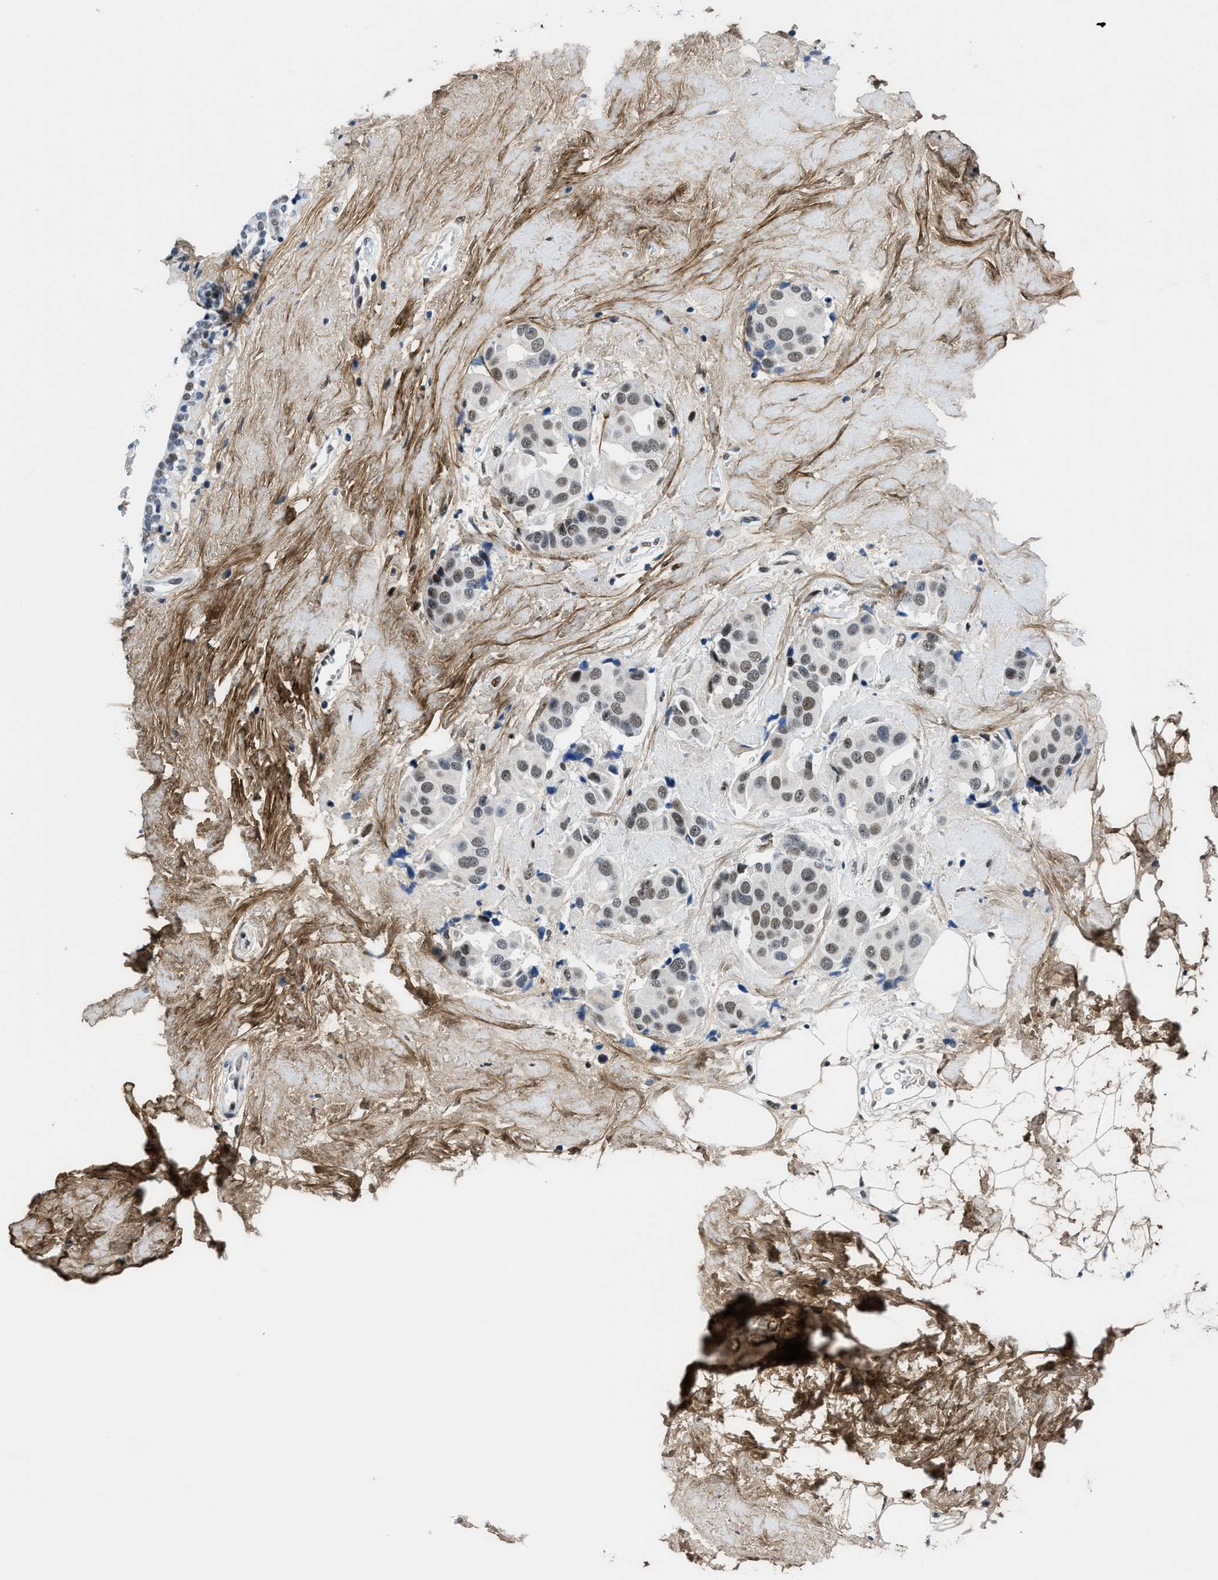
{"staining": {"intensity": "moderate", "quantity": ">75%", "location": "nuclear"}, "tissue": "breast cancer", "cell_type": "Tumor cells", "image_type": "cancer", "snomed": [{"axis": "morphology", "description": "Normal tissue, NOS"}, {"axis": "morphology", "description": "Duct carcinoma"}, {"axis": "topography", "description": "Breast"}], "caption": "A brown stain shows moderate nuclear expression of a protein in human infiltrating ductal carcinoma (breast) tumor cells.", "gene": "SMARCAD1", "patient": {"sex": "female", "age": 39}}